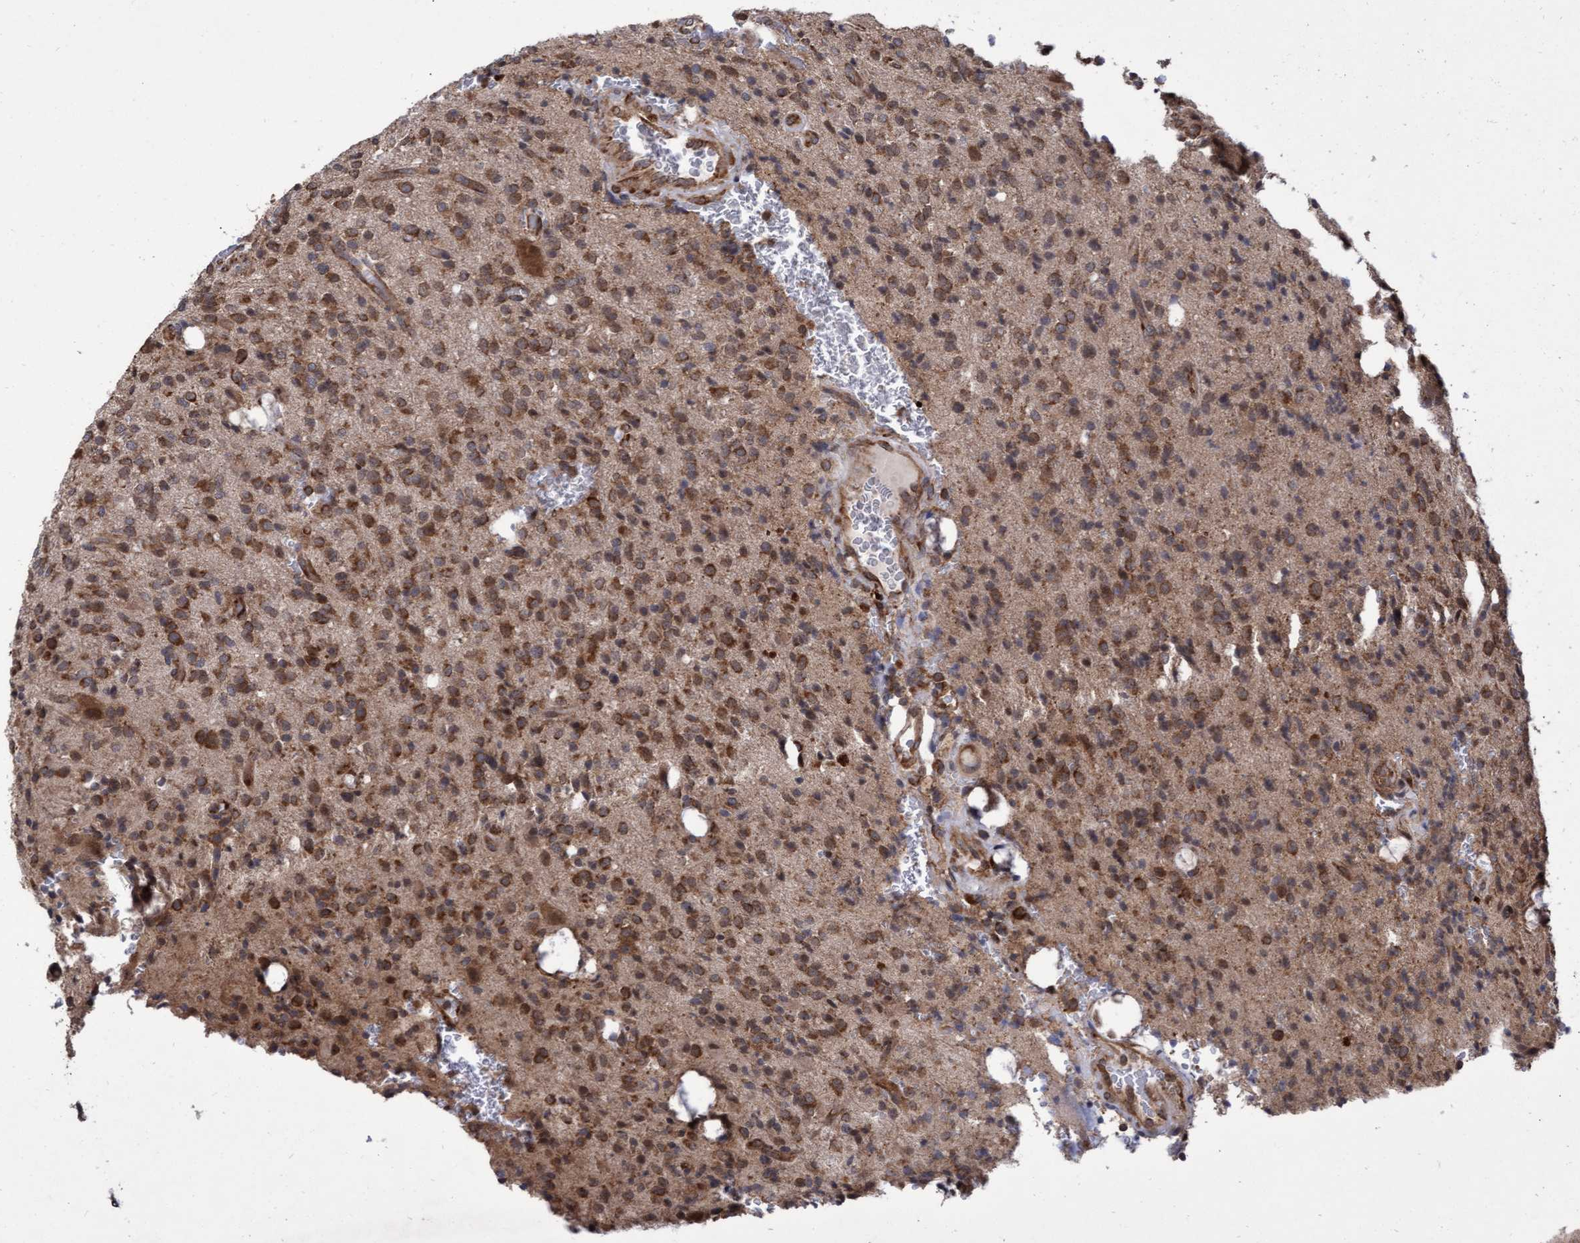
{"staining": {"intensity": "strong", "quantity": ">75%", "location": "cytoplasmic/membranous"}, "tissue": "glioma", "cell_type": "Tumor cells", "image_type": "cancer", "snomed": [{"axis": "morphology", "description": "Glioma, malignant, High grade"}, {"axis": "topography", "description": "Brain"}], "caption": "Immunohistochemical staining of high-grade glioma (malignant) reveals strong cytoplasmic/membranous protein expression in approximately >75% of tumor cells.", "gene": "ABCF2", "patient": {"sex": "male", "age": 34}}